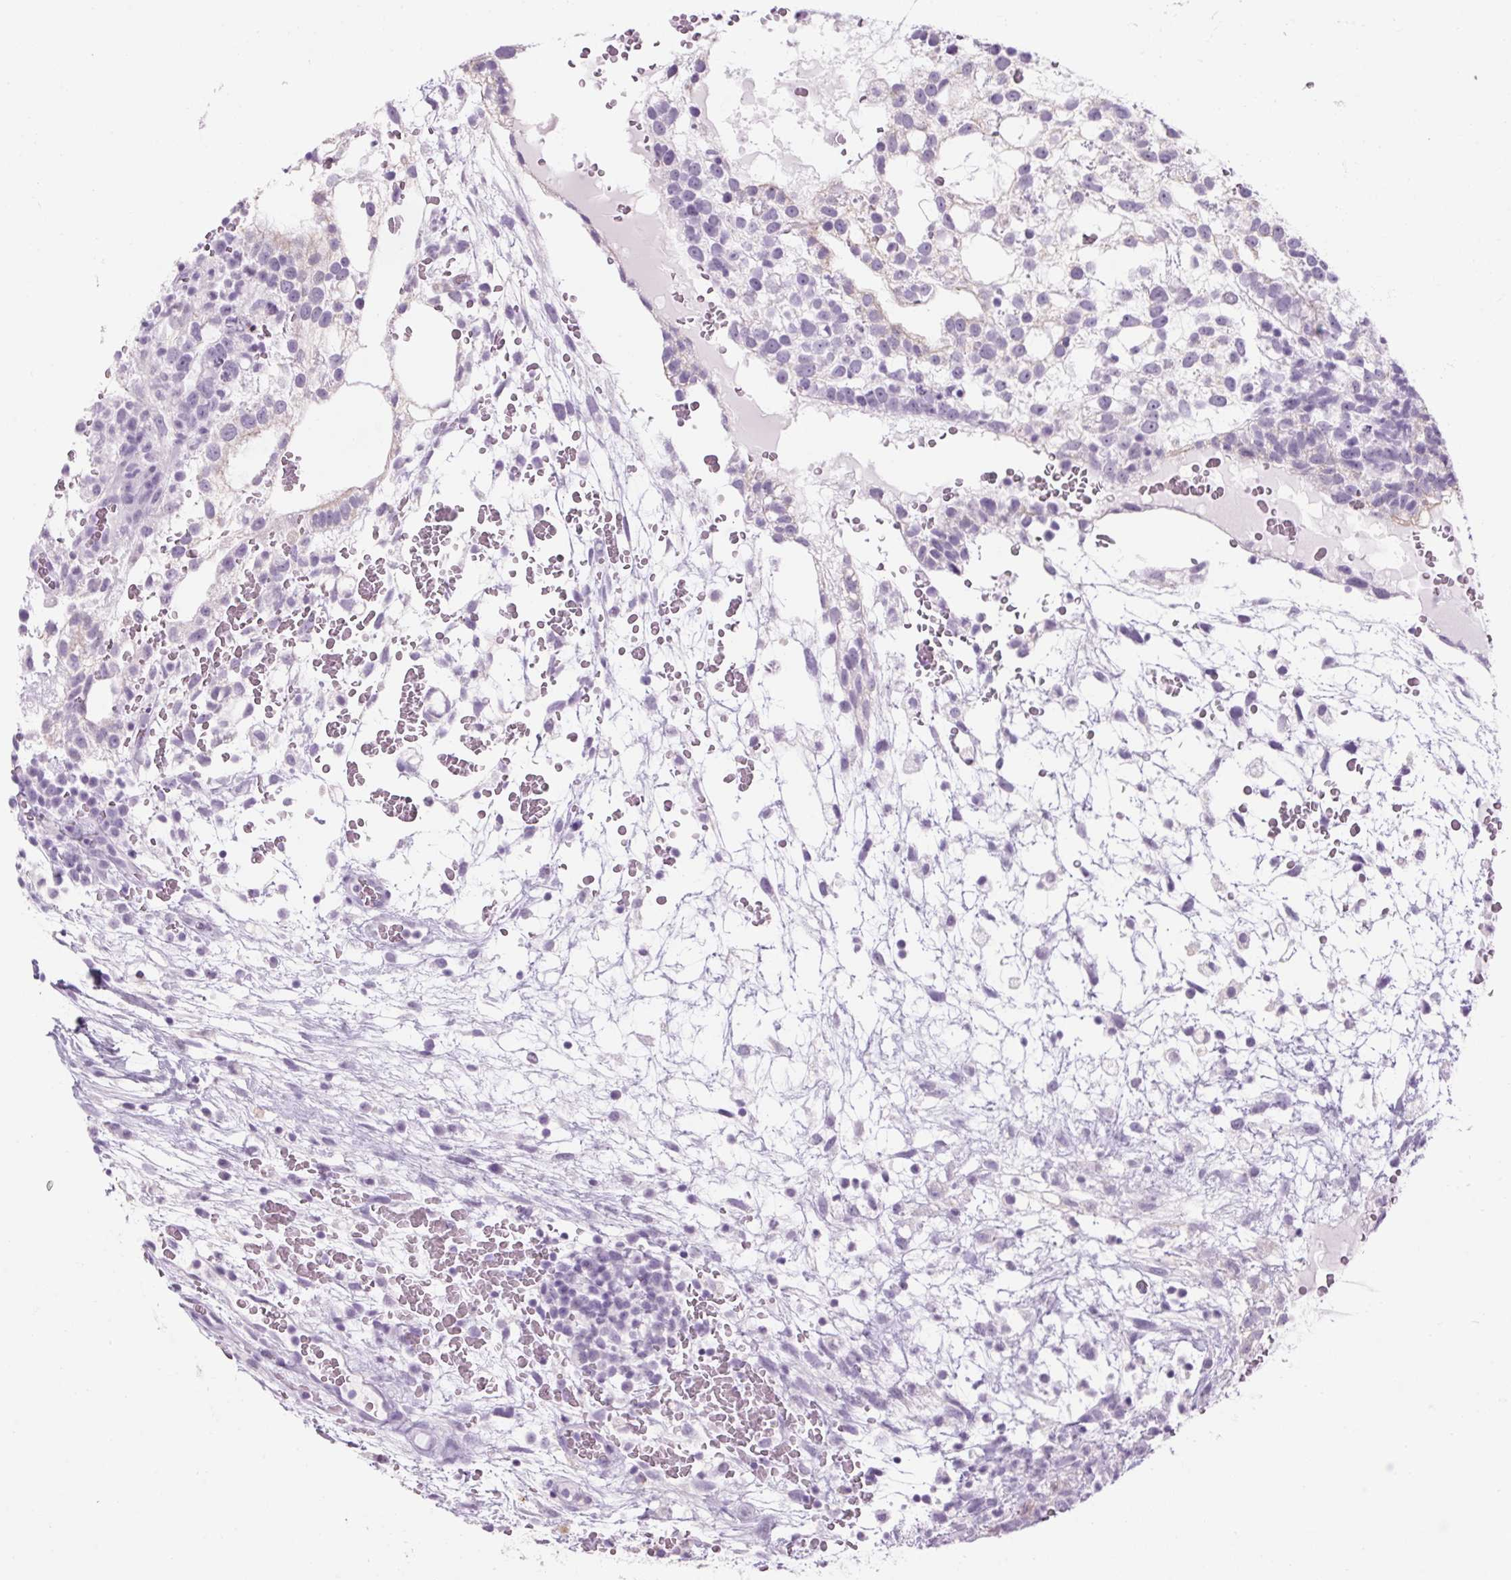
{"staining": {"intensity": "negative", "quantity": "none", "location": "none"}, "tissue": "testis cancer", "cell_type": "Tumor cells", "image_type": "cancer", "snomed": [{"axis": "morphology", "description": "Normal tissue, NOS"}, {"axis": "morphology", "description": "Carcinoma, Embryonal, NOS"}, {"axis": "topography", "description": "Testis"}], "caption": "Testis cancer (embryonal carcinoma) was stained to show a protein in brown. There is no significant staining in tumor cells.", "gene": "RPTN", "patient": {"sex": "male", "age": 32}}